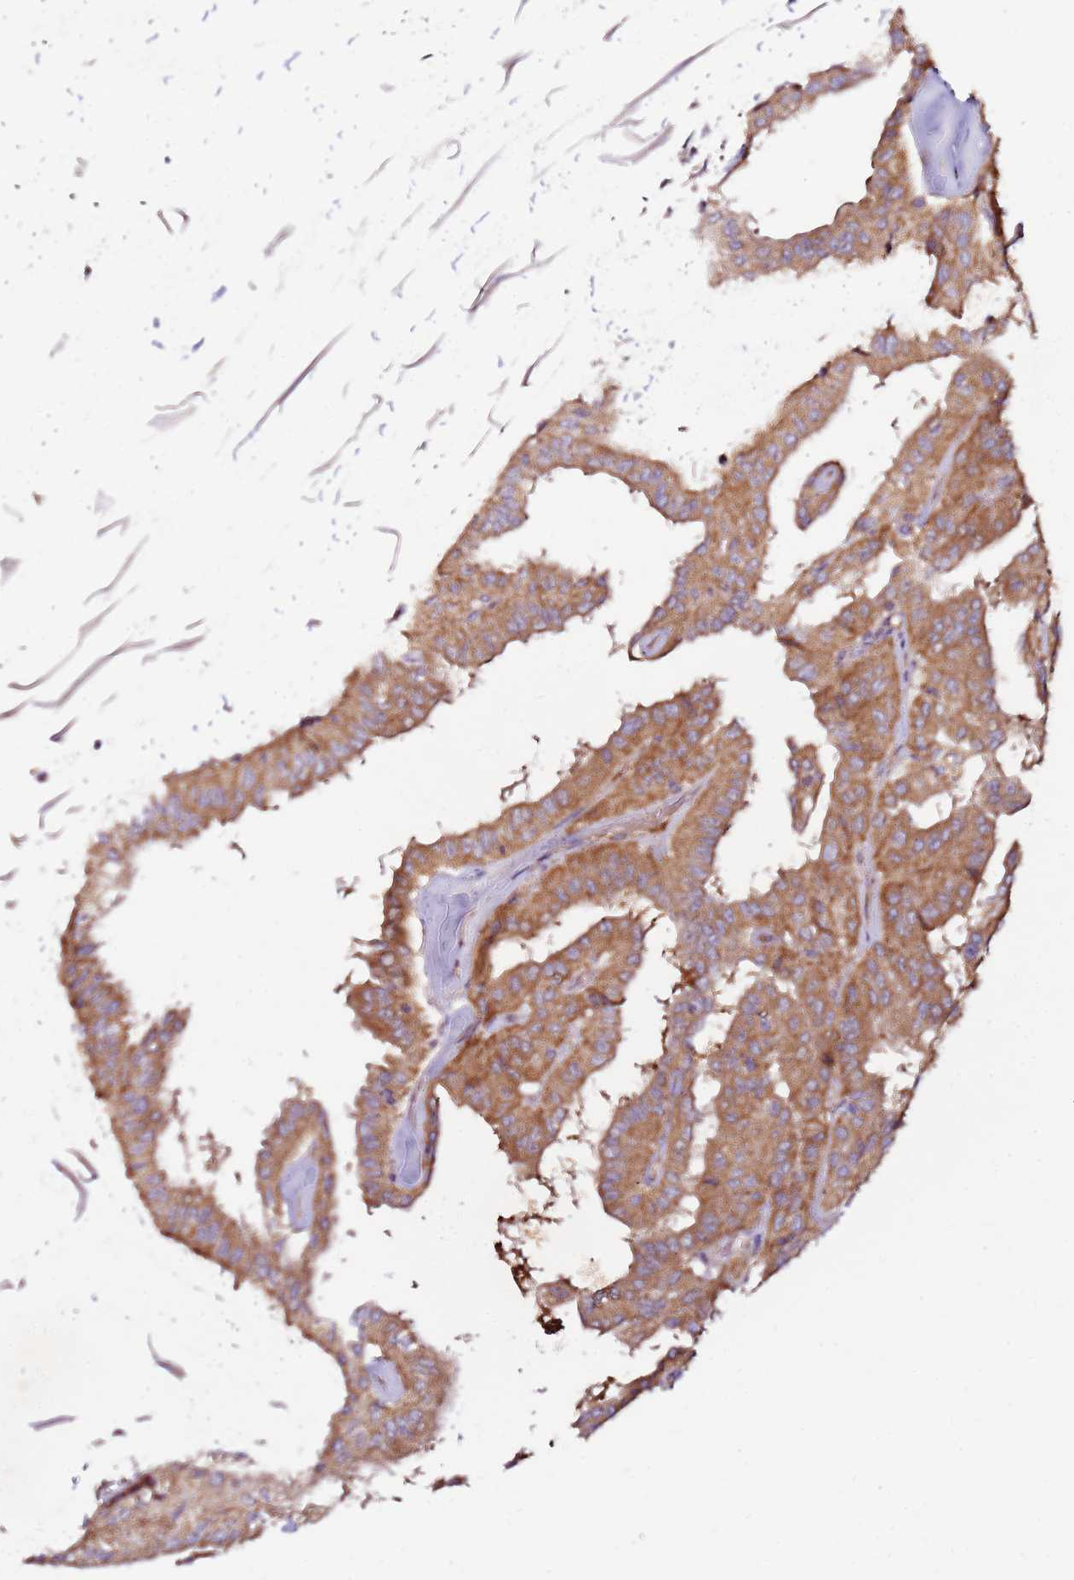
{"staining": {"intensity": "moderate", "quantity": ">75%", "location": "cytoplasmic/membranous"}, "tissue": "thyroid cancer", "cell_type": "Tumor cells", "image_type": "cancer", "snomed": [{"axis": "morphology", "description": "Papillary adenocarcinoma, NOS"}, {"axis": "topography", "description": "Thyroid gland"}], "caption": "Immunohistochemical staining of human thyroid cancer displays medium levels of moderate cytoplasmic/membranous expression in approximately >75% of tumor cells.", "gene": "KRTAP21-3", "patient": {"sex": "female", "age": 59}}